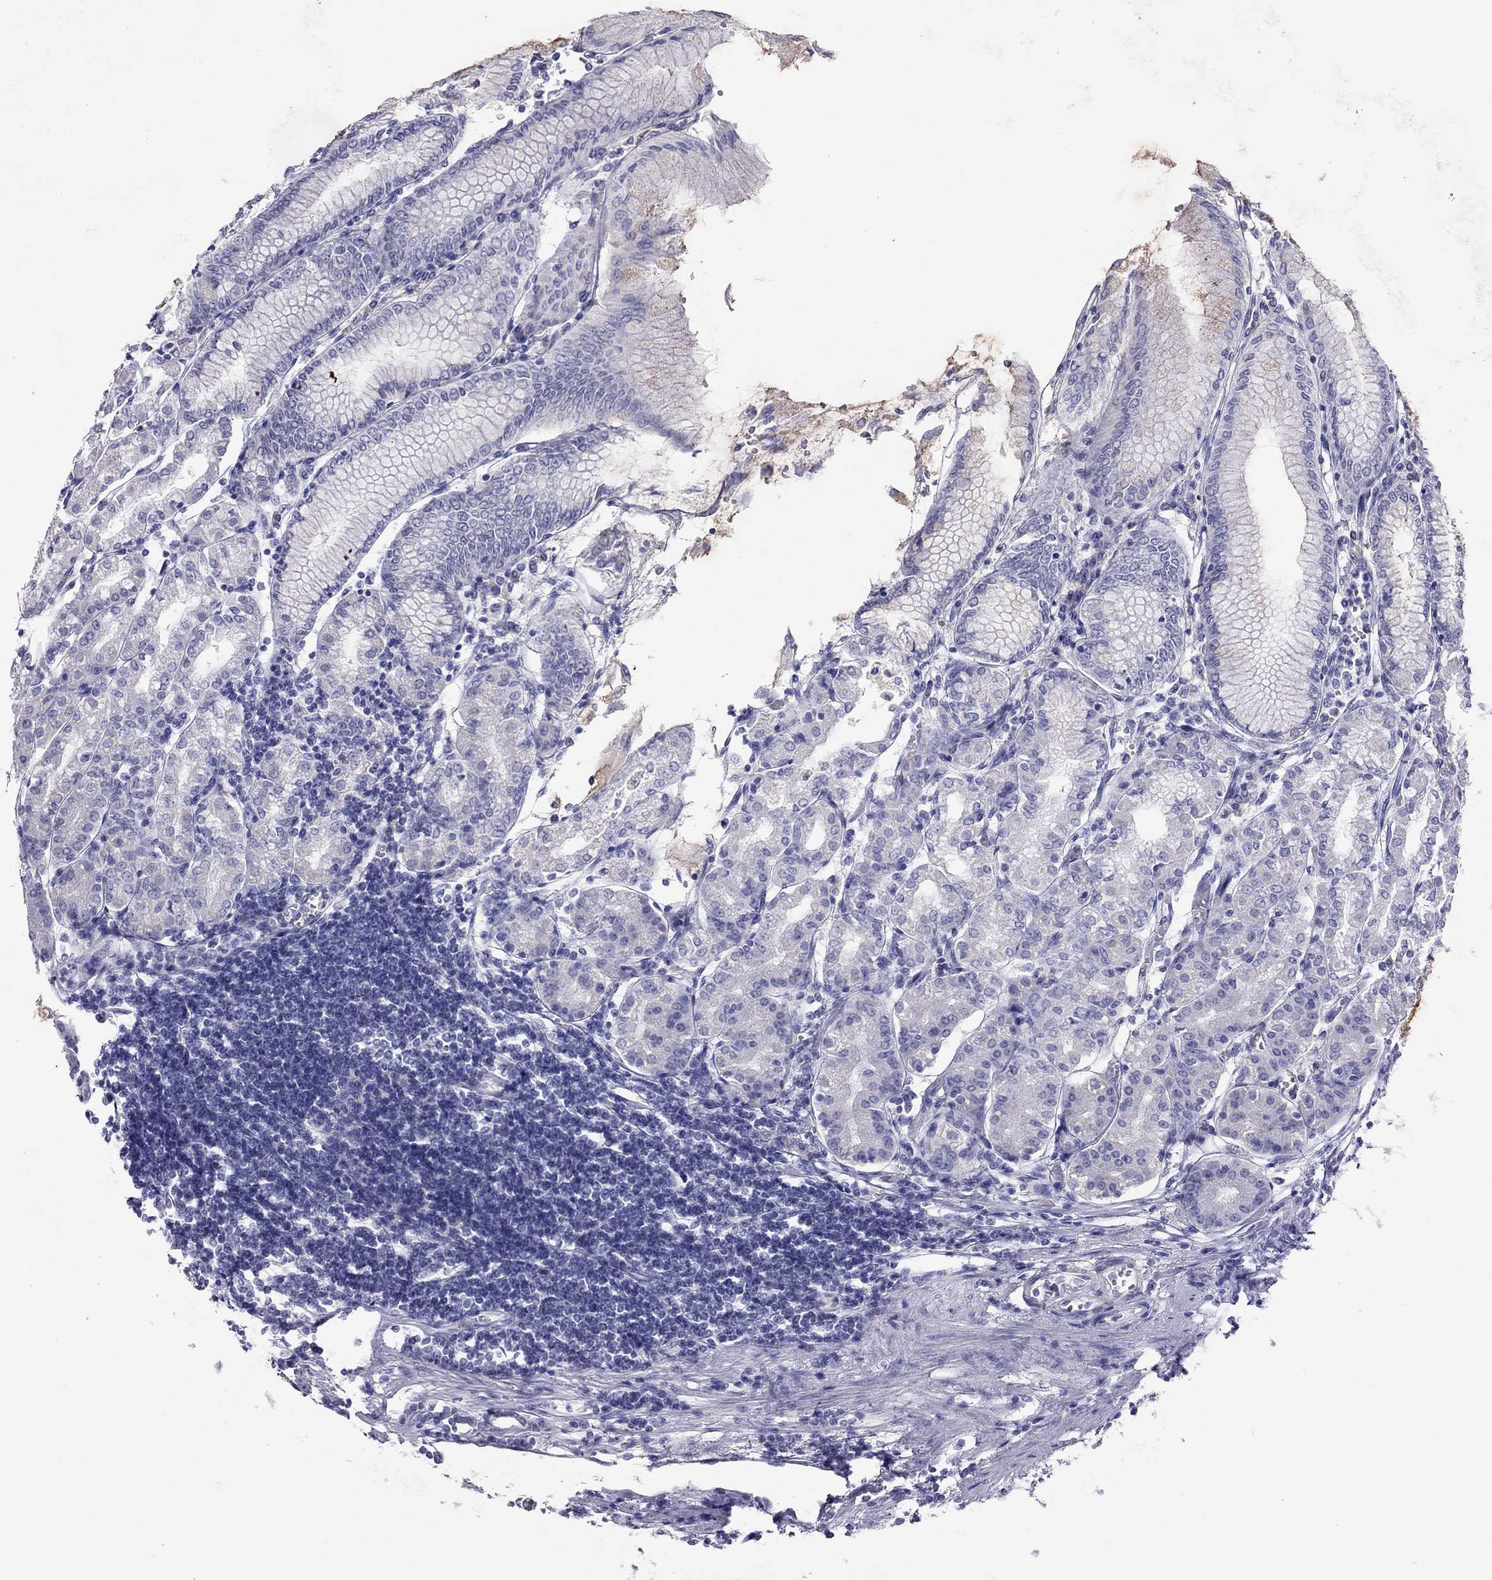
{"staining": {"intensity": "negative", "quantity": "none", "location": "none"}, "tissue": "stomach", "cell_type": "Glandular cells", "image_type": "normal", "snomed": [{"axis": "morphology", "description": "Normal tissue, NOS"}, {"axis": "topography", "description": "Skeletal muscle"}, {"axis": "topography", "description": "Stomach"}], "caption": "This is an immunohistochemistry micrograph of normal stomach. There is no positivity in glandular cells.", "gene": "STAG3", "patient": {"sex": "female", "age": 57}}